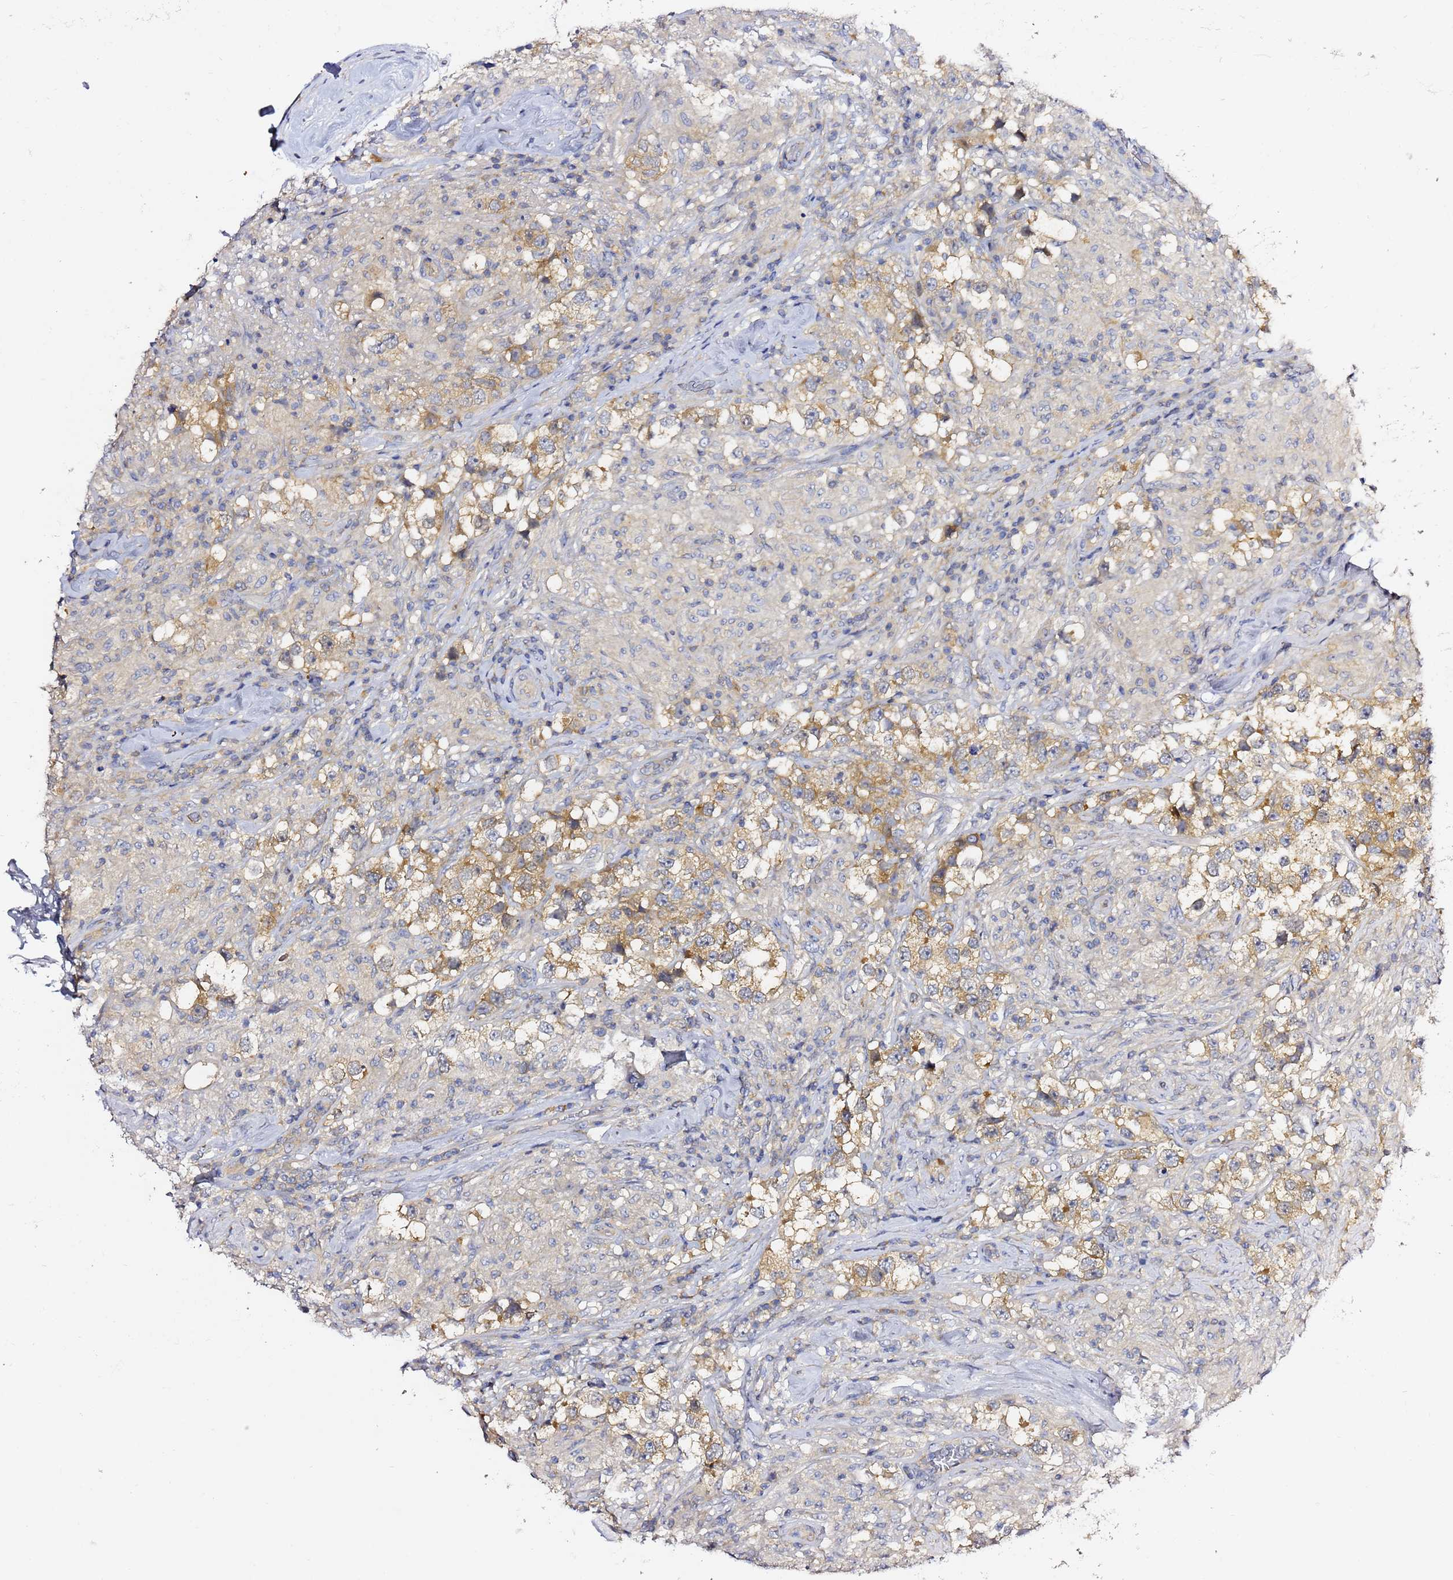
{"staining": {"intensity": "moderate", "quantity": "25%-75%", "location": "cytoplasmic/membranous"}, "tissue": "testis cancer", "cell_type": "Tumor cells", "image_type": "cancer", "snomed": [{"axis": "morphology", "description": "Seminoma, NOS"}, {"axis": "topography", "description": "Testis"}], "caption": "Testis cancer stained with a brown dye shows moderate cytoplasmic/membranous positive staining in approximately 25%-75% of tumor cells.", "gene": "LENG1", "patient": {"sex": "male", "age": 46}}